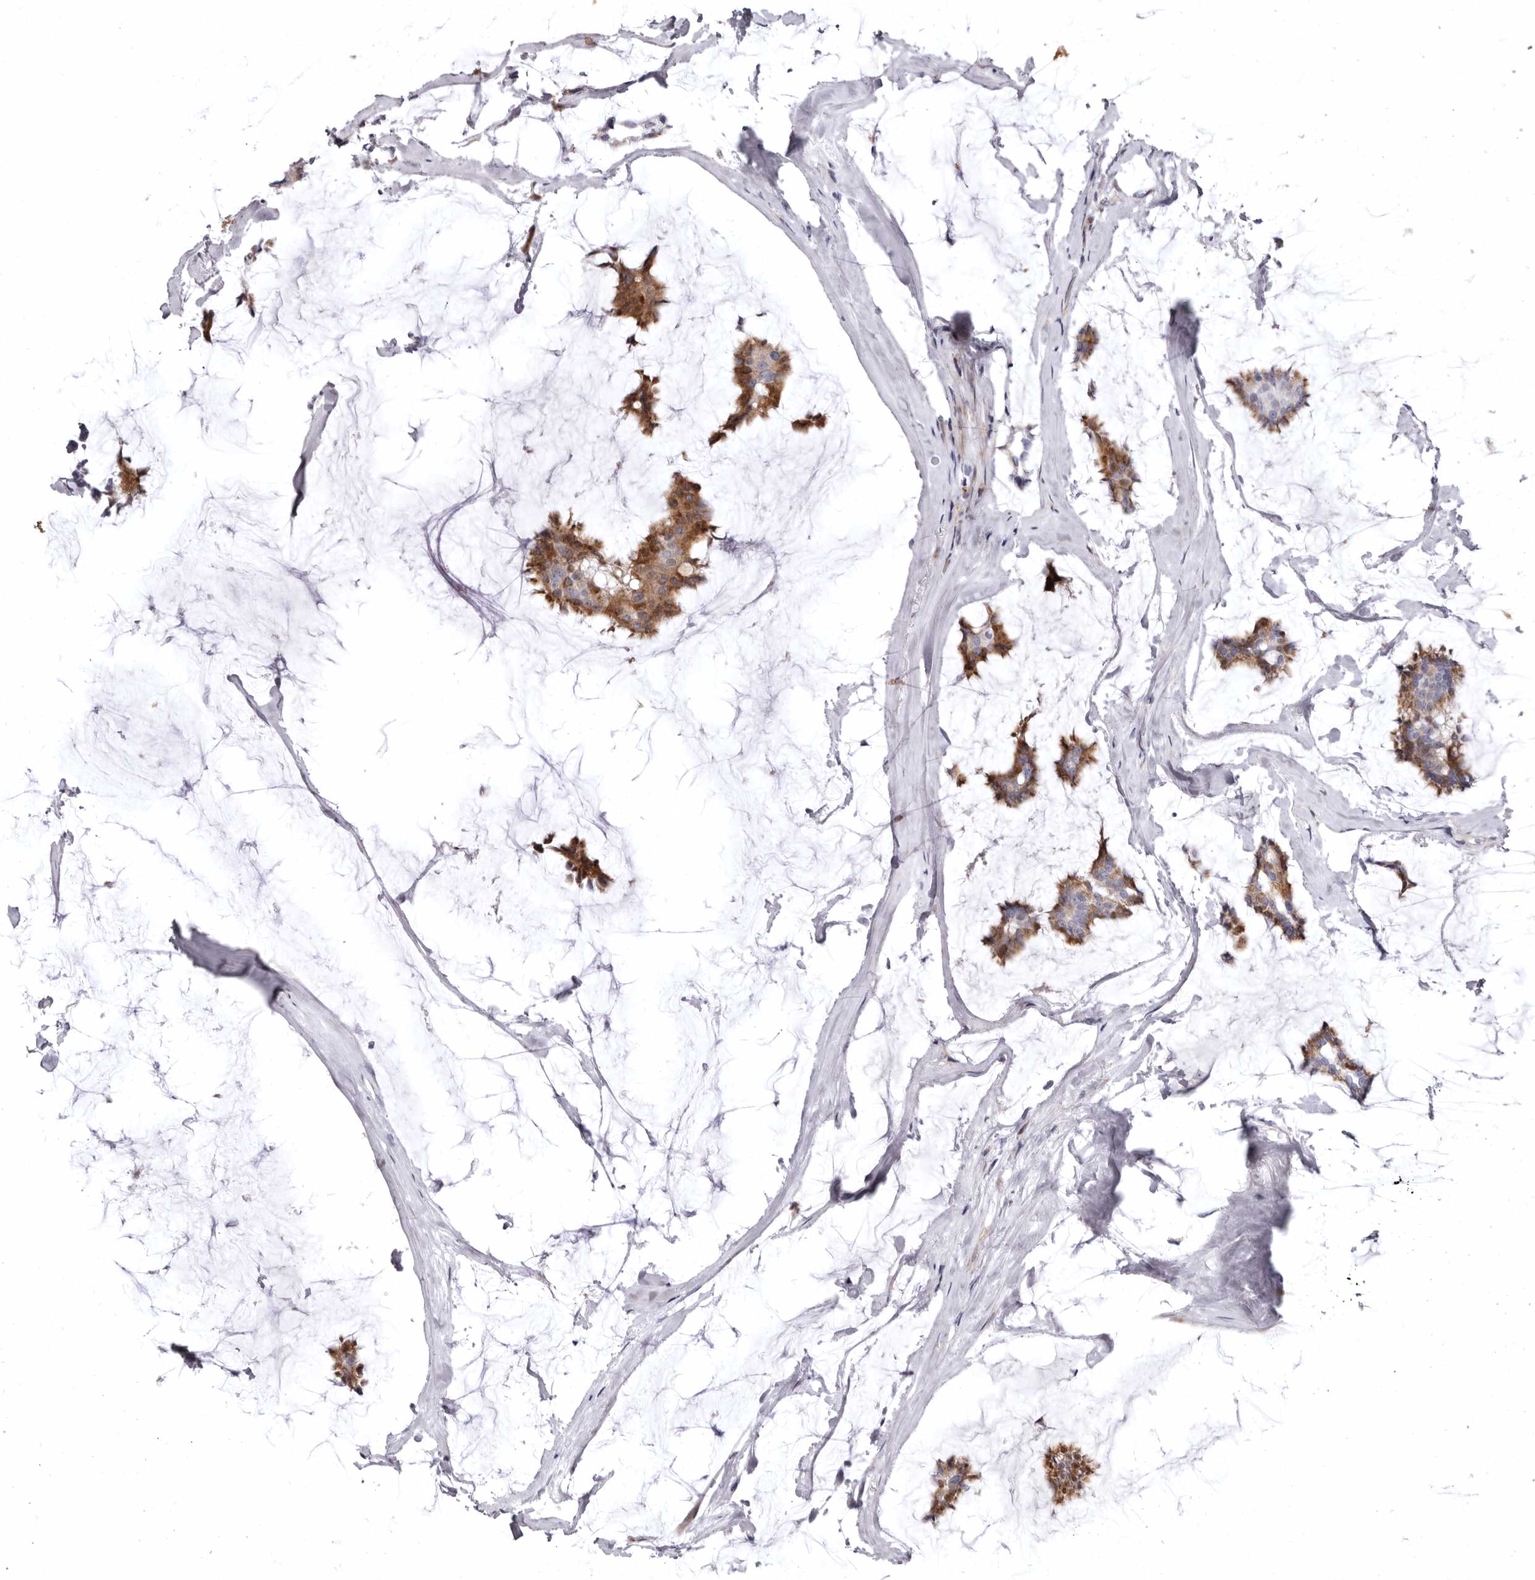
{"staining": {"intensity": "moderate", "quantity": ">75%", "location": "cytoplasmic/membranous"}, "tissue": "breast cancer", "cell_type": "Tumor cells", "image_type": "cancer", "snomed": [{"axis": "morphology", "description": "Duct carcinoma"}, {"axis": "topography", "description": "Breast"}], "caption": "Breast cancer (intraductal carcinoma) stained for a protein (brown) reveals moderate cytoplasmic/membranous positive staining in approximately >75% of tumor cells.", "gene": "AIDA", "patient": {"sex": "female", "age": 93}}